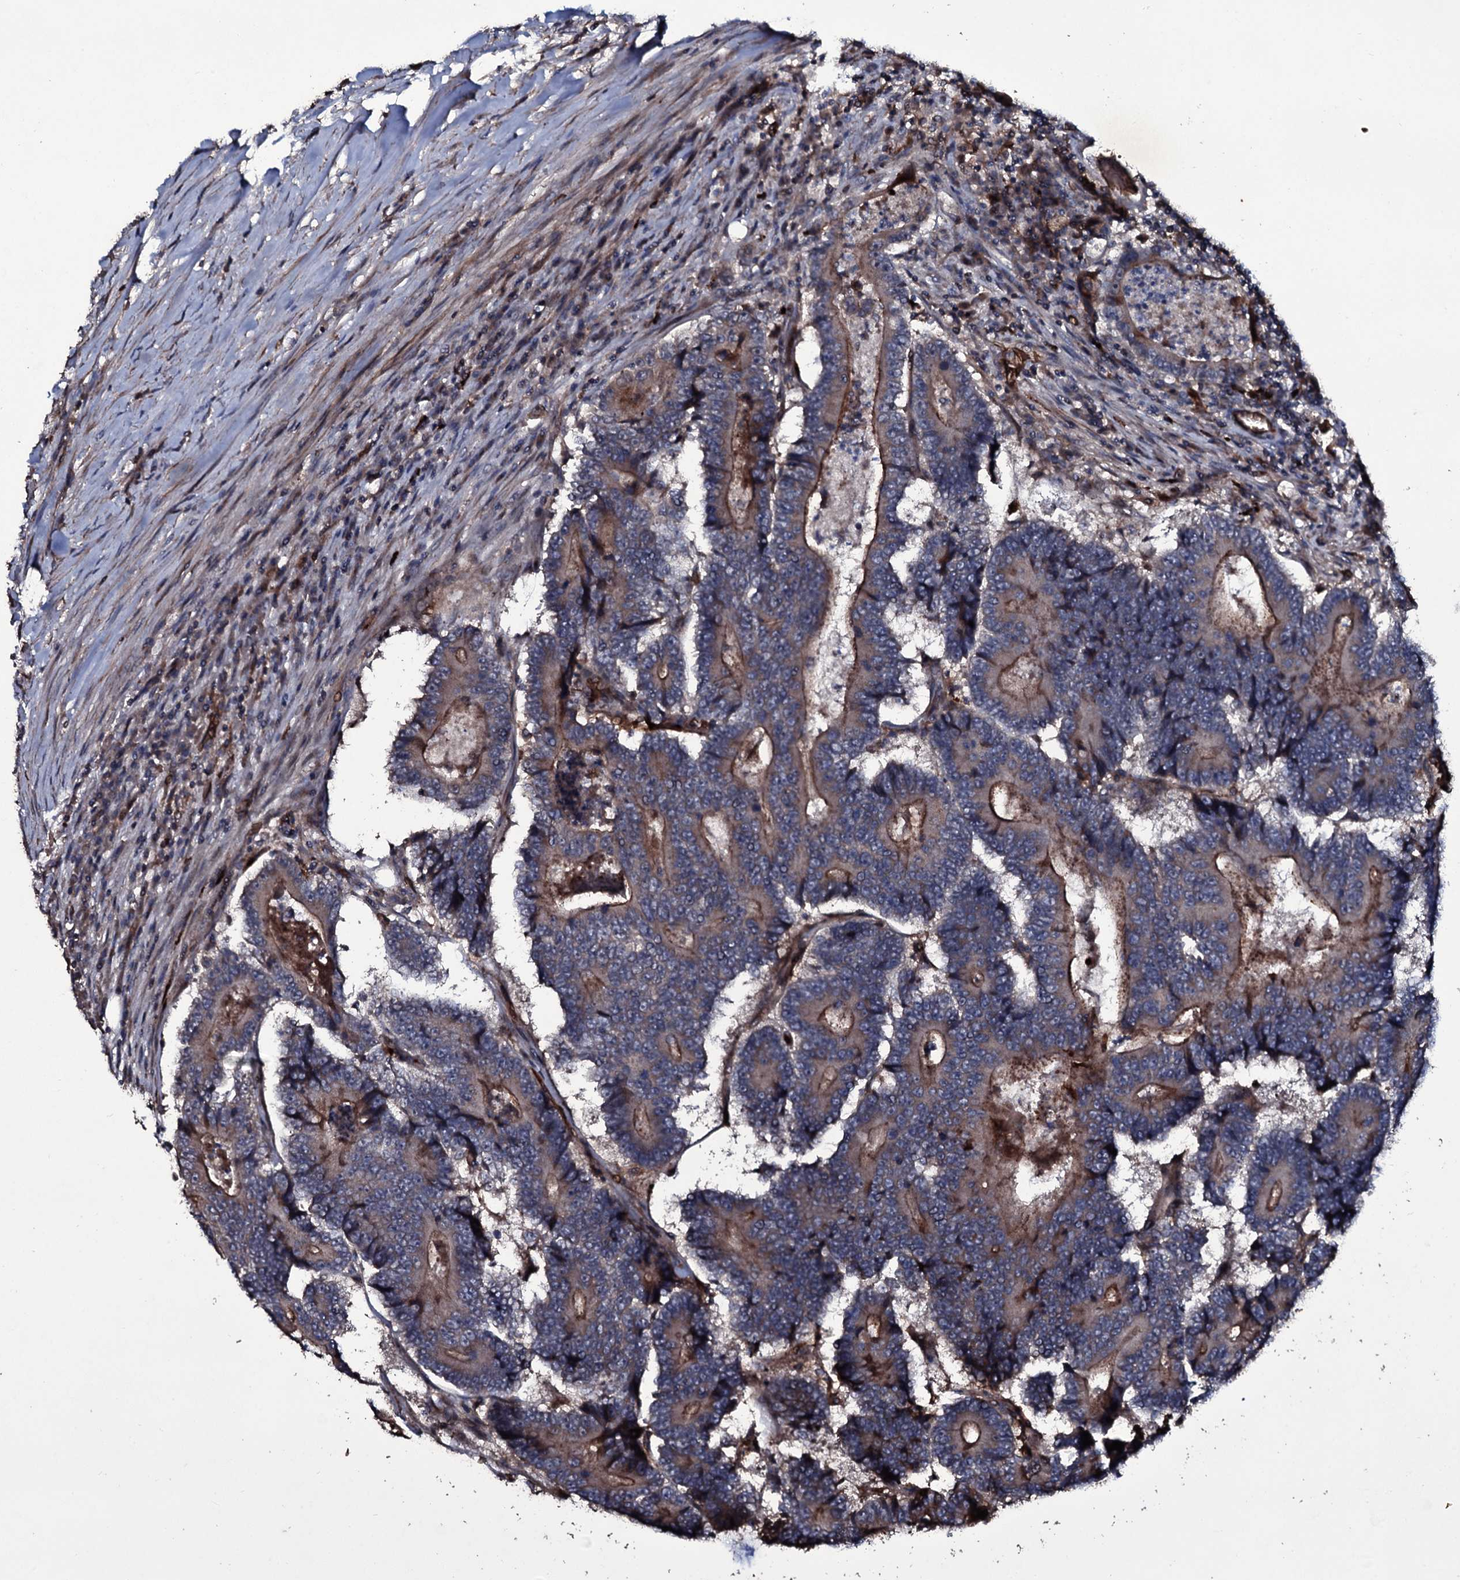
{"staining": {"intensity": "moderate", "quantity": "25%-75%", "location": "cytoplasmic/membranous"}, "tissue": "colorectal cancer", "cell_type": "Tumor cells", "image_type": "cancer", "snomed": [{"axis": "morphology", "description": "Adenocarcinoma, NOS"}, {"axis": "topography", "description": "Colon"}], "caption": "Moderate cytoplasmic/membranous protein positivity is appreciated in approximately 25%-75% of tumor cells in colorectal cancer (adenocarcinoma). The staining was performed using DAB, with brown indicating positive protein expression. Nuclei are stained blue with hematoxylin.", "gene": "ZSWIM8", "patient": {"sex": "male", "age": 83}}